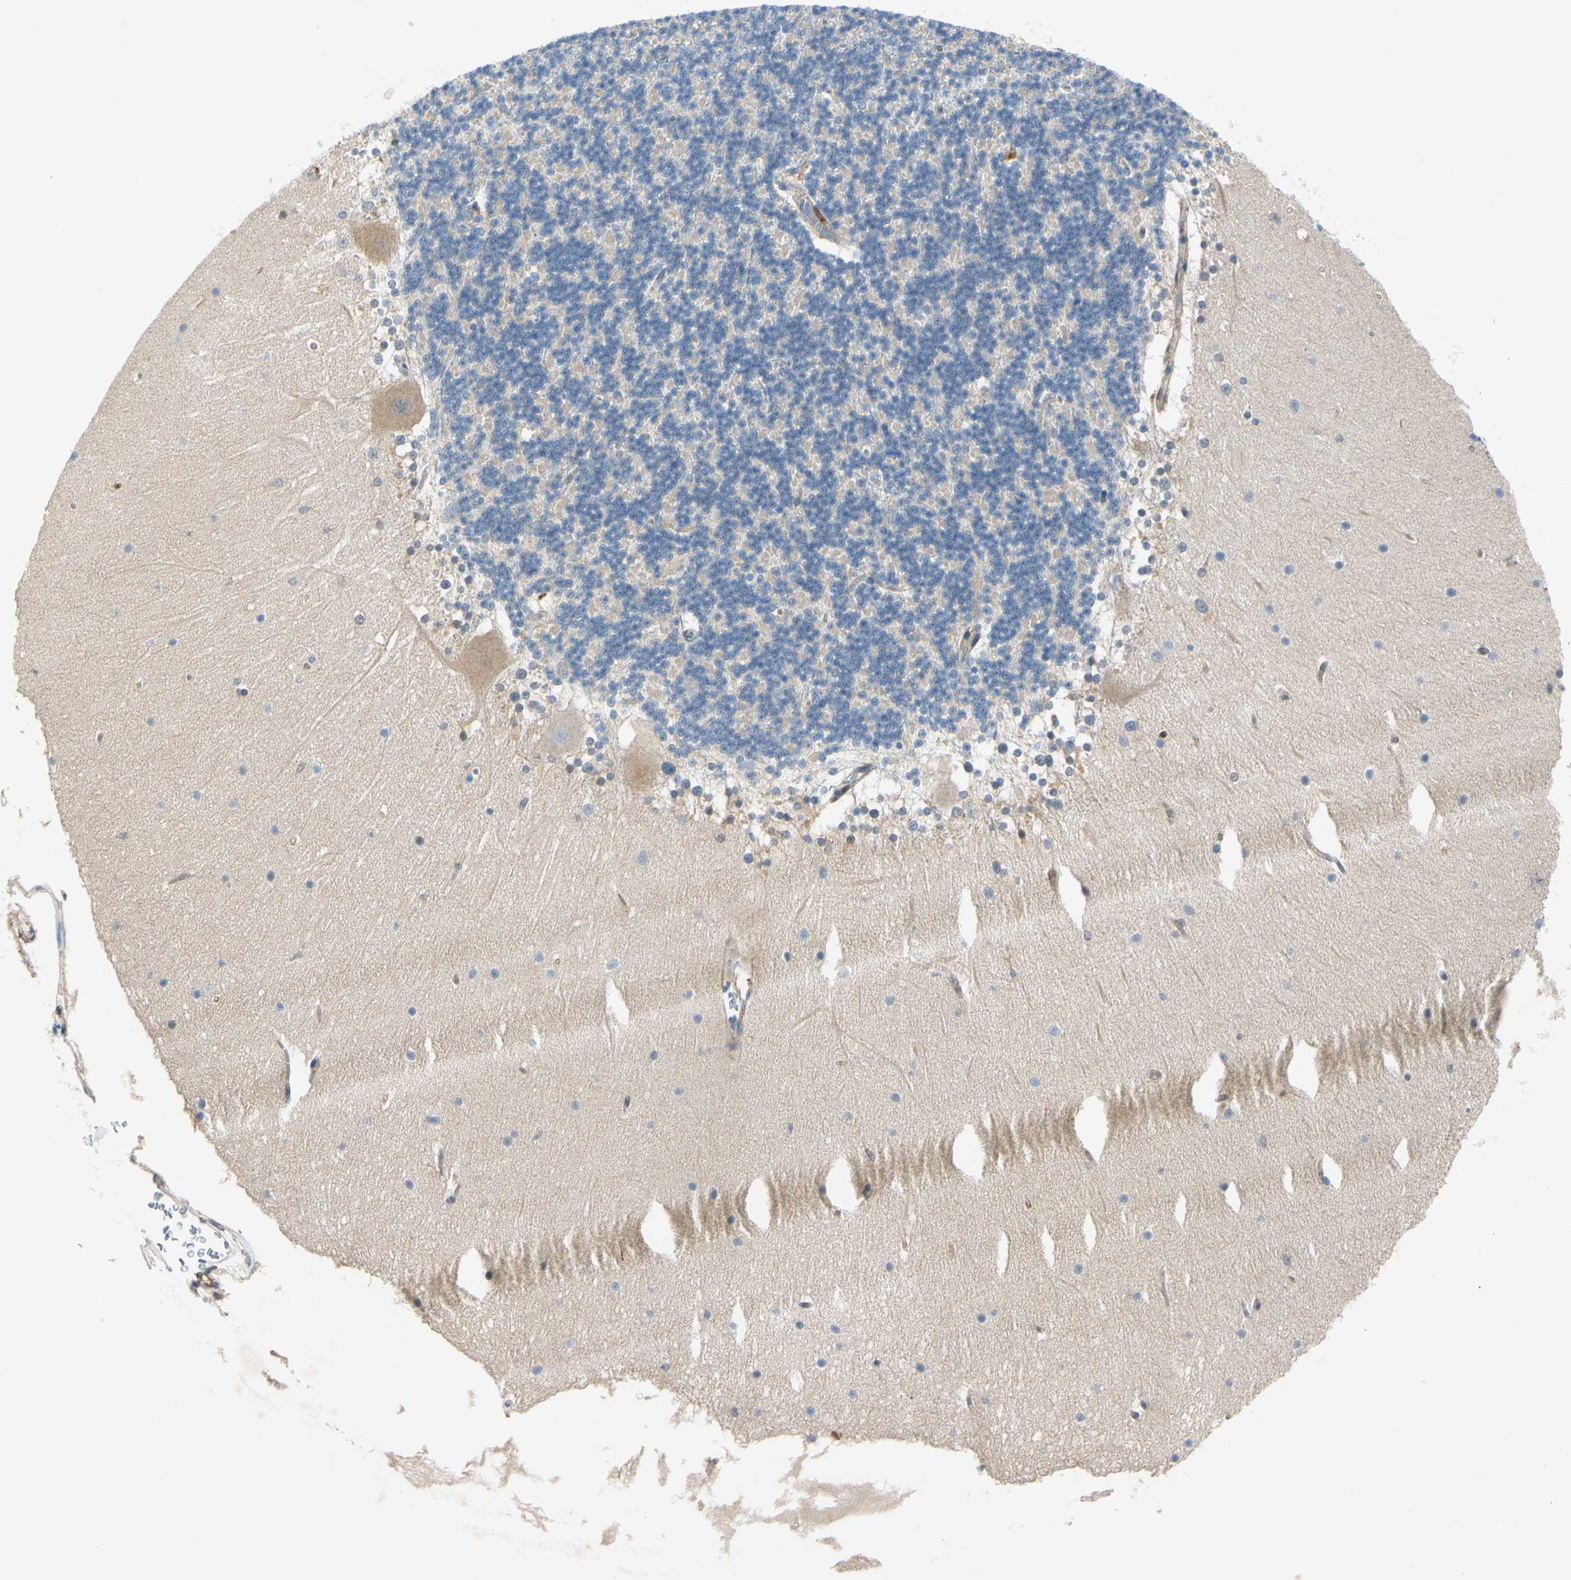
{"staining": {"intensity": "weak", "quantity": "25%-75%", "location": "cytoplasmic/membranous"}, "tissue": "cerebellum", "cell_type": "Cells in granular layer", "image_type": "normal", "snomed": [{"axis": "morphology", "description": "Normal tissue, NOS"}, {"axis": "topography", "description": "Cerebellum"}], "caption": "Immunohistochemistry (IHC) histopathology image of unremarkable cerebellum: cerebellum stained using immunohistochemistry (IHC) displays low levels of weak protein expression localized specifically in the cytoplasmic/membranous of cells in granular layer, appearing as a cytoplasmic/membranous brown color.", "gene": "WIPI1", "patient": {"sex": "female", "age": 19}}